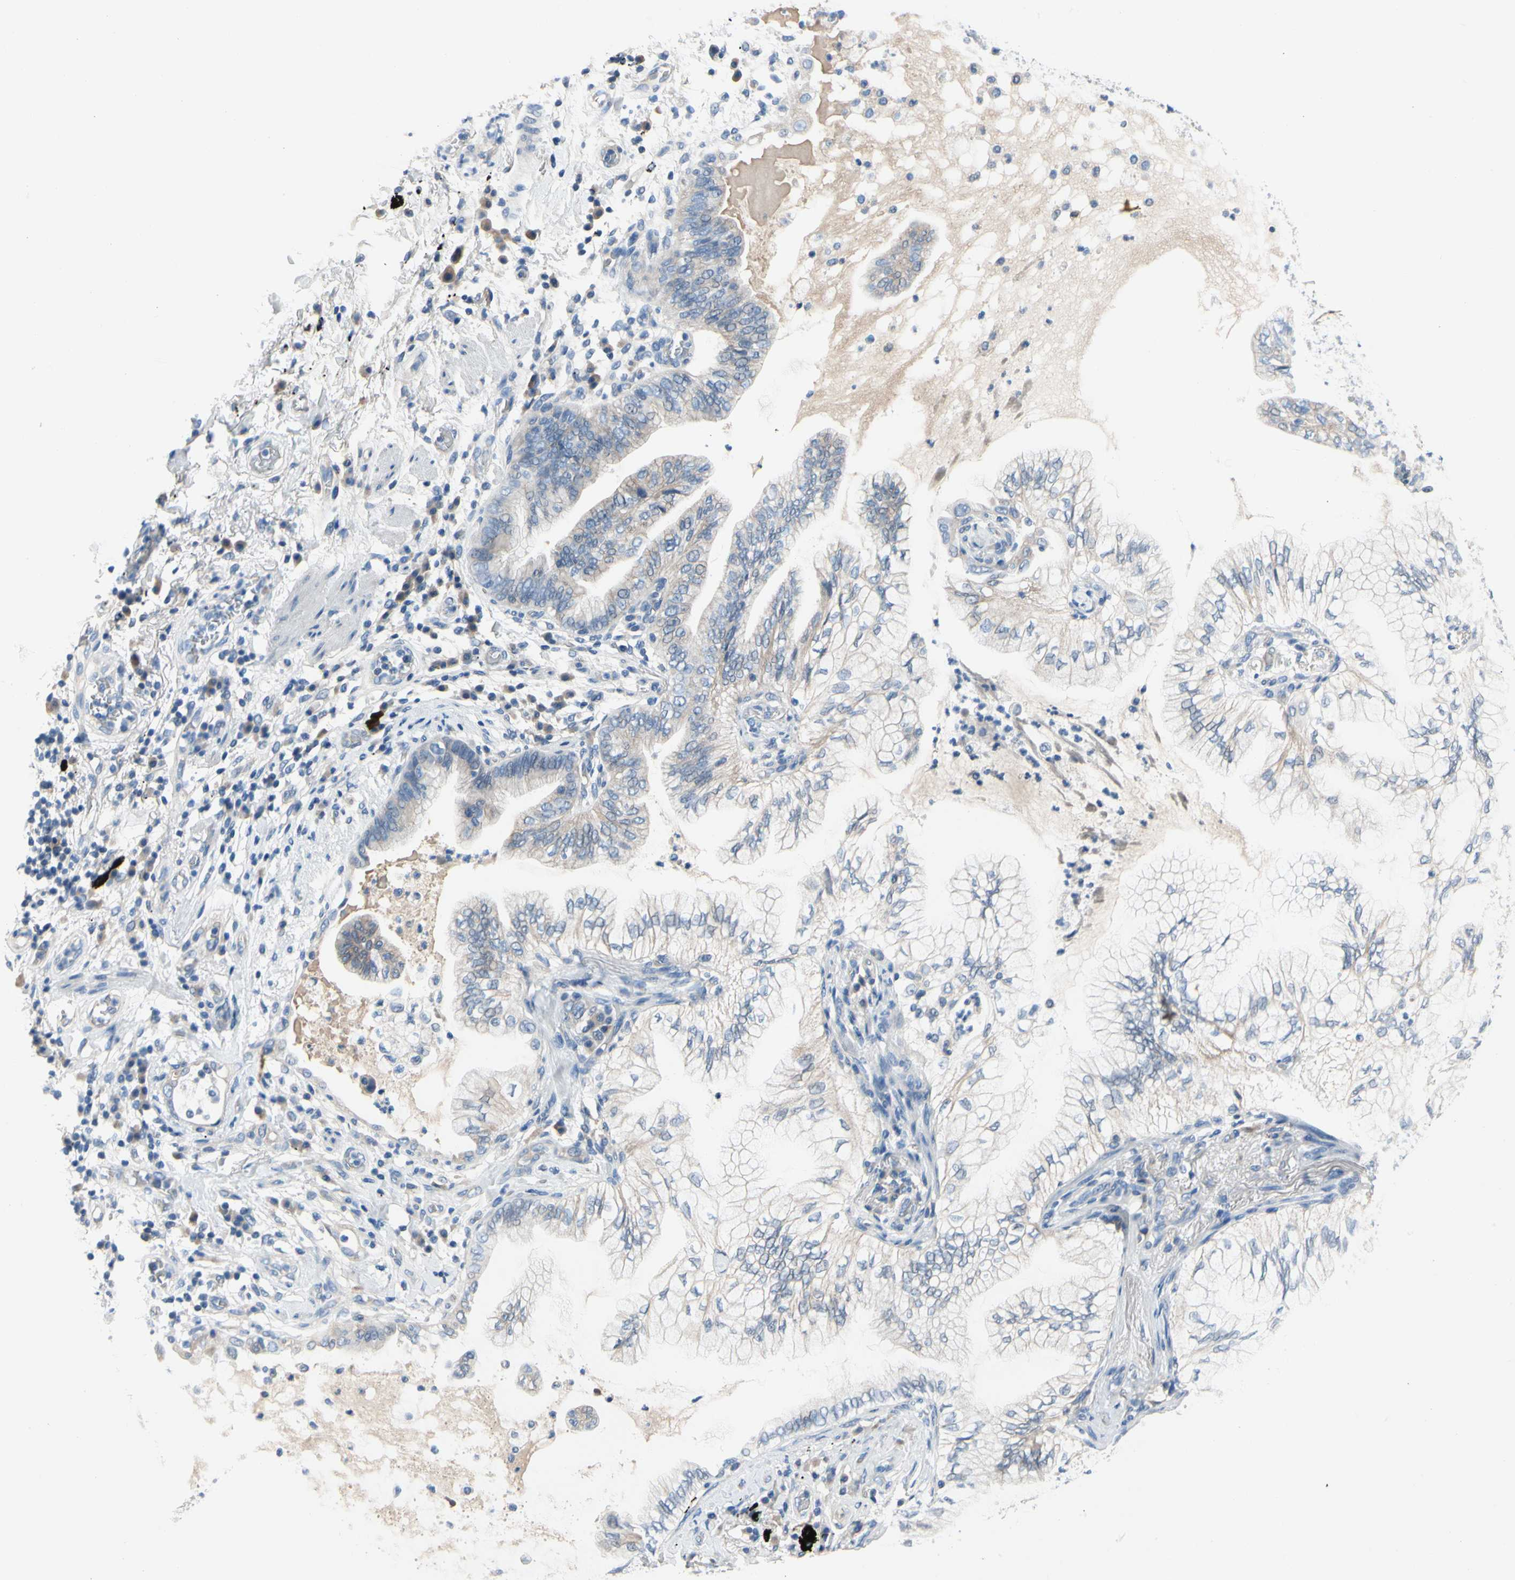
{"staining": {"intensity": "weak", "quantity": "<25%", "location": "cytoplasmic/membranous"}, "tissue": "lung cancer", "cell_type": "Tumor cells", "image_type": "cancer", "snomed": [{"axis": "morphology", "description": "Normal tissue, NOS"}, {"axis": "morphology", "description": "Adenocarcinoma, NOS"}, {"axis": "topography", "description": "Bronchus"}, {"axis": "topography", "description": "Lung"}], "caption": "Immunohistochemical staining of lung cancer reveals no significant positivity in tumor cells. (Brightfield microscopy of DAB (3,3'-diaminobenzidine) immunohistochemistry (IHC) at high magnification).", "gene": "CA14", "patient": {"sex": "female", "age": 70}}